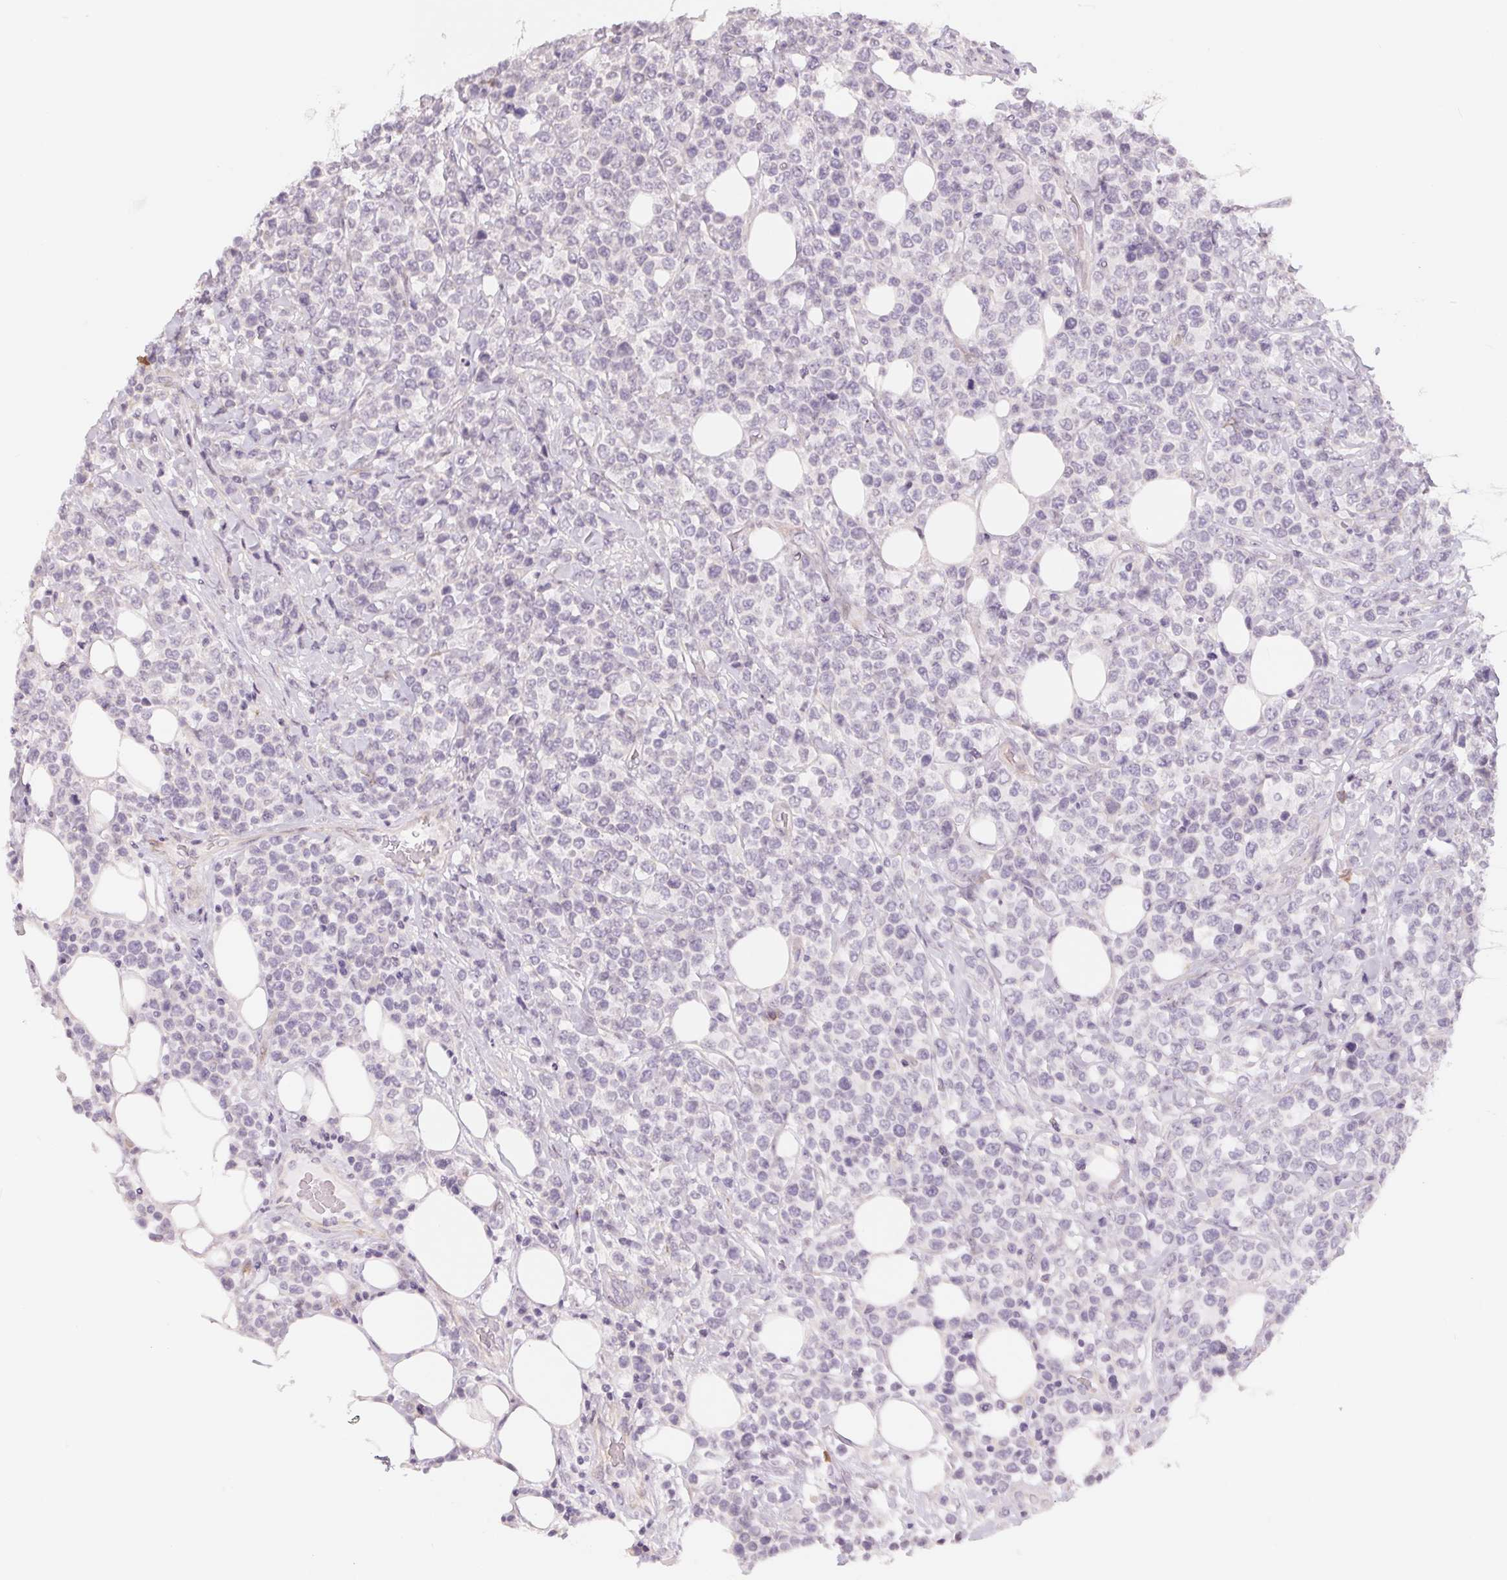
{"staining": {"intensity": "negative", "quantity": "none", "location": "none"}, "tissue": "lymphoma", "cell_type": "Tumor cells", "image_type": "cancer", "snomed": [{"axis": "morphology", "description": "Malignant lymphoma, non-Hodgkin's type, High grade"}, {"axis": "topography", "description": "Soft tissue"}], "caption": "An immunohistochemistry micrograph of lymphoma is shown. There is no staining in tumor cells of lymphoma.", "gene": "GDAP1L1", "patient": {"sex": "female", "age": 56}}